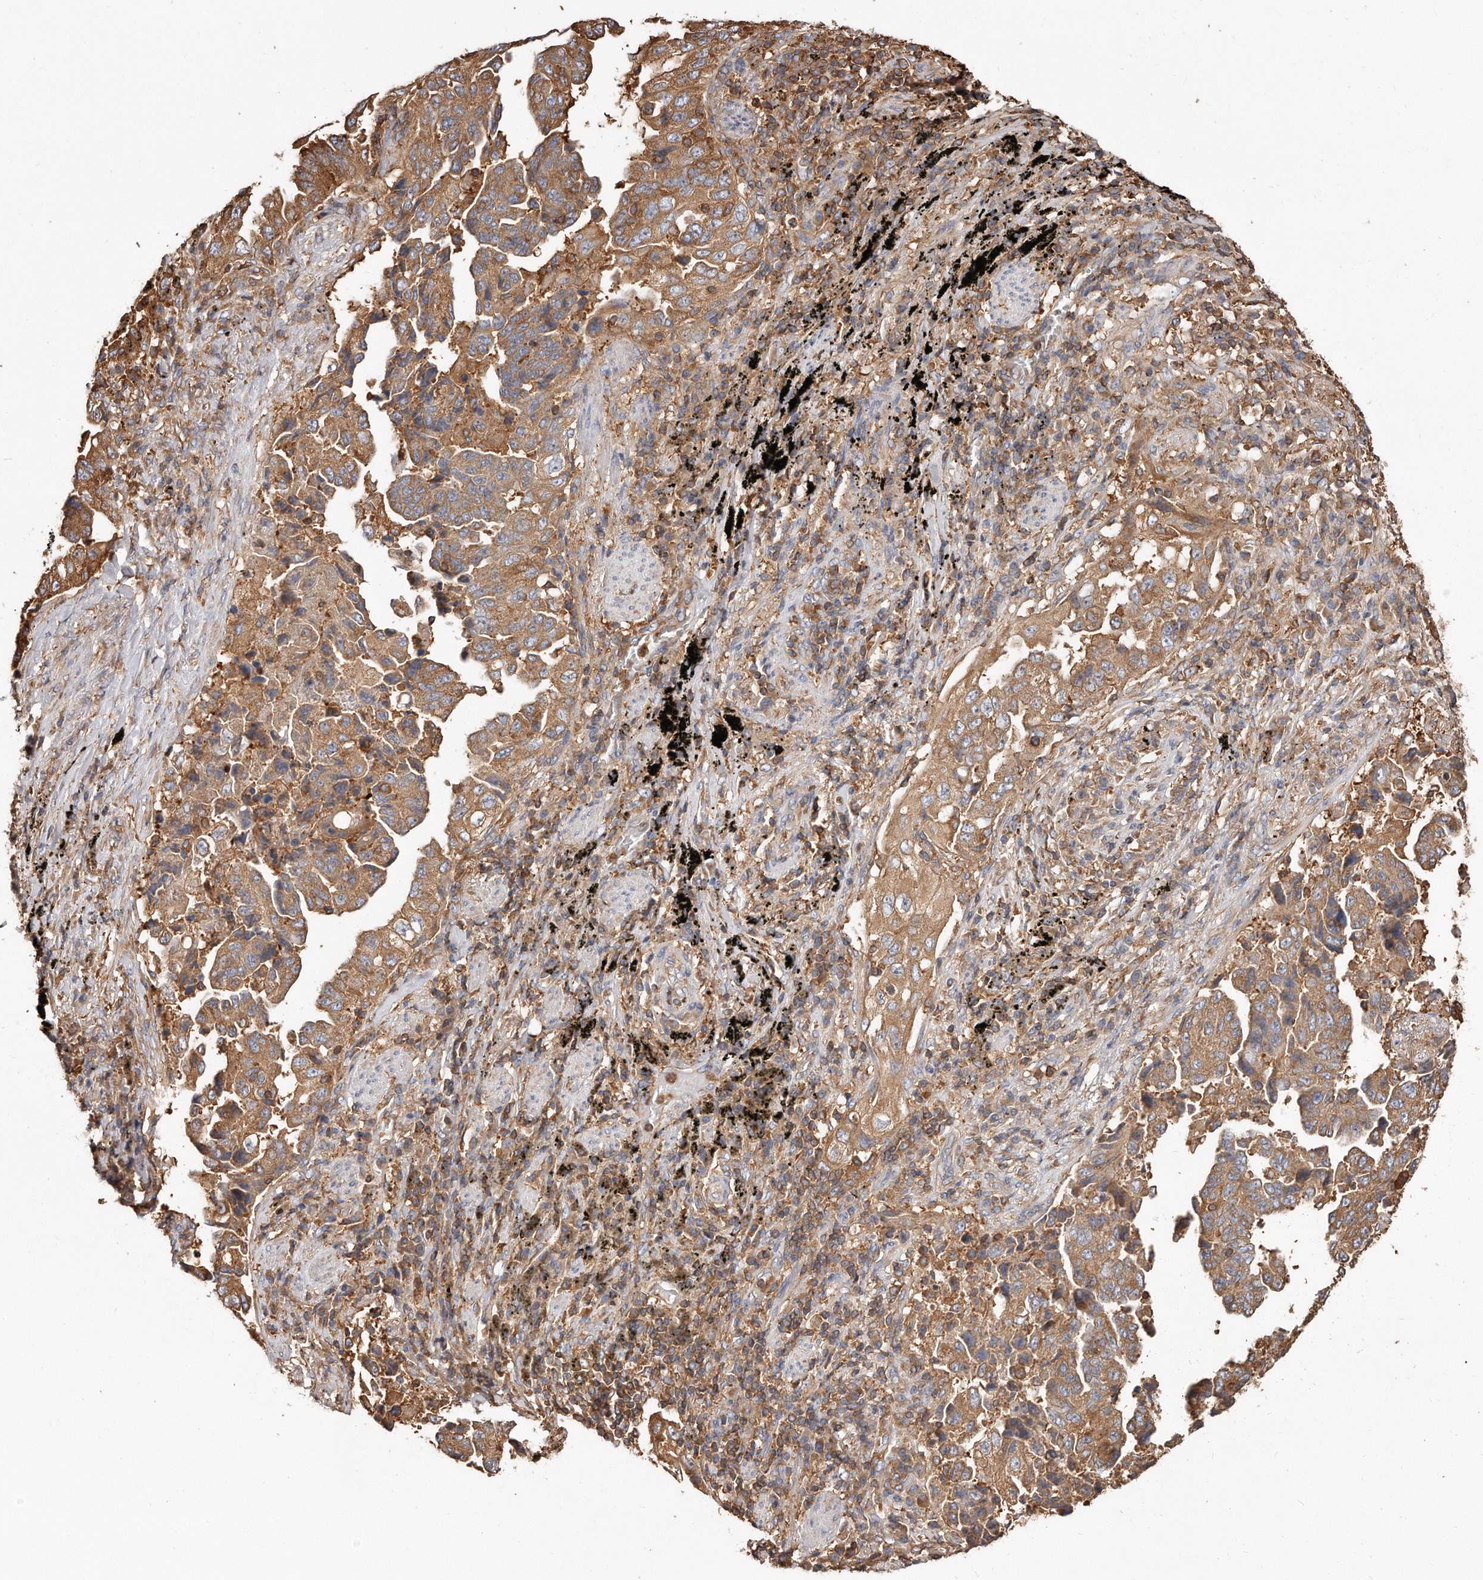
{"staining": {"intensity": "moderate", "quantity": ">75%", "location": "cytoplasmic/membranous"}, "tissue": "lung cancer", "cell_type": "Tumor cells", "image_type": "cancer", "snomed": [{"axis": "morphology", "description": "Adenocarcinoma, NOS"}, {"axis": "topography", "description": "Lung"}], "caption": "High-power microscopy captured an immunohistochemistry (IHC) histopathology image of lung adenocarcinoma, revealing moderate cytoplasmic/membranous positivity in approximately >75% of tumor cells. The protein is shown in brown color, while the nuclei are stained blue.", "gene": "CAP1", "patient": {"sex": "female", "age": 51}}